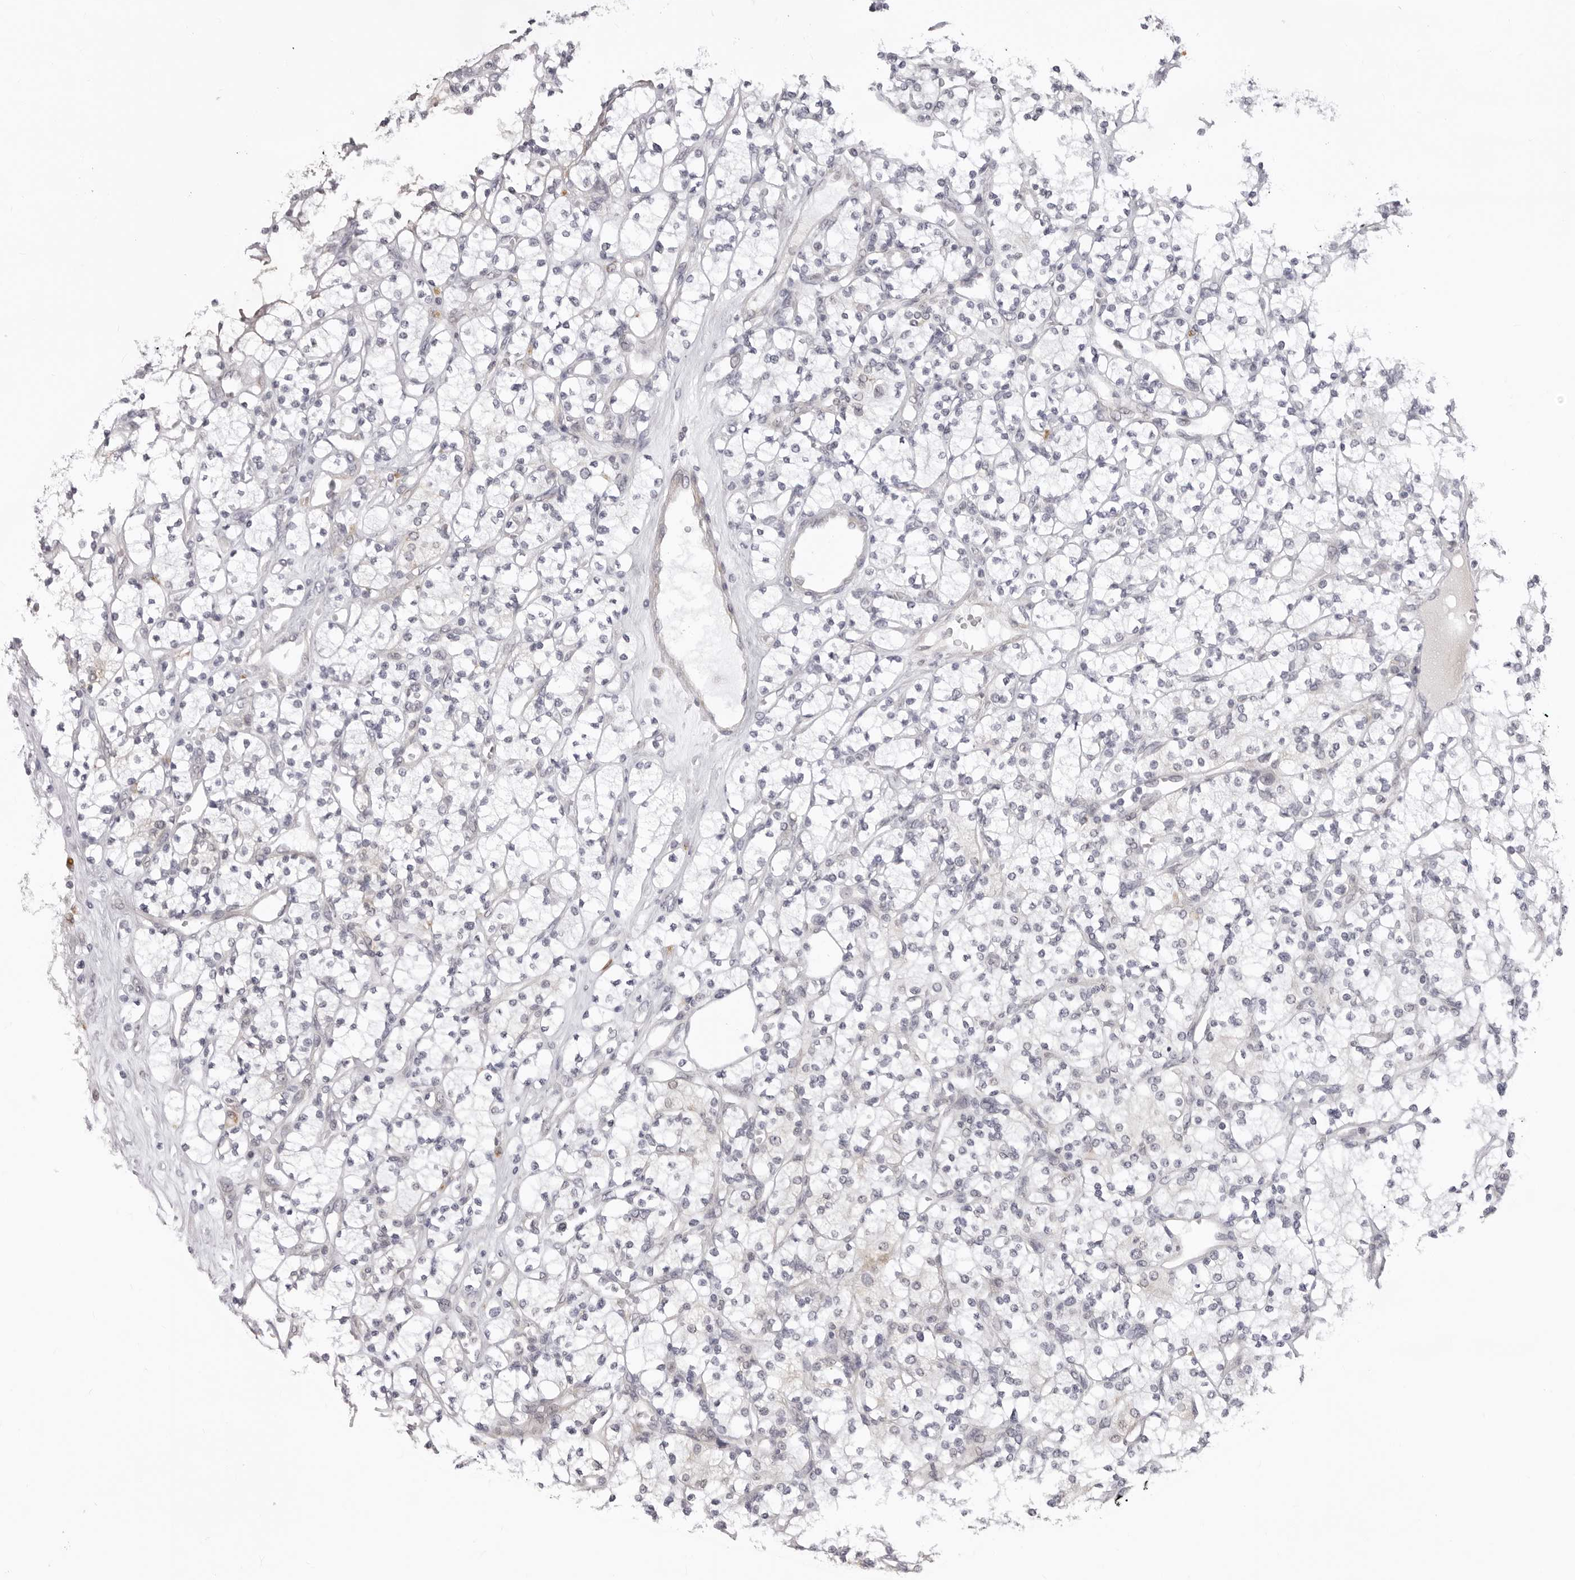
{"staining": {"intensity": "negative", "quantity": "none", "location": "none"}, "tissue": "renal cancer", "cell_type": "Tumor cells", "image_type": "cancer", "snomed": [{"axis": "morphology", "description": "Adenocarcinoma, NOS"}, {"axis": "topography", "description": "Kidney"}], "caption": "This is a histopathology image of IHC staining of adenocarcinoma (renal), which shows no expression in tumor cells.", "gene": "SUGCT", "patient": {"sex": "male", "age": 77}}